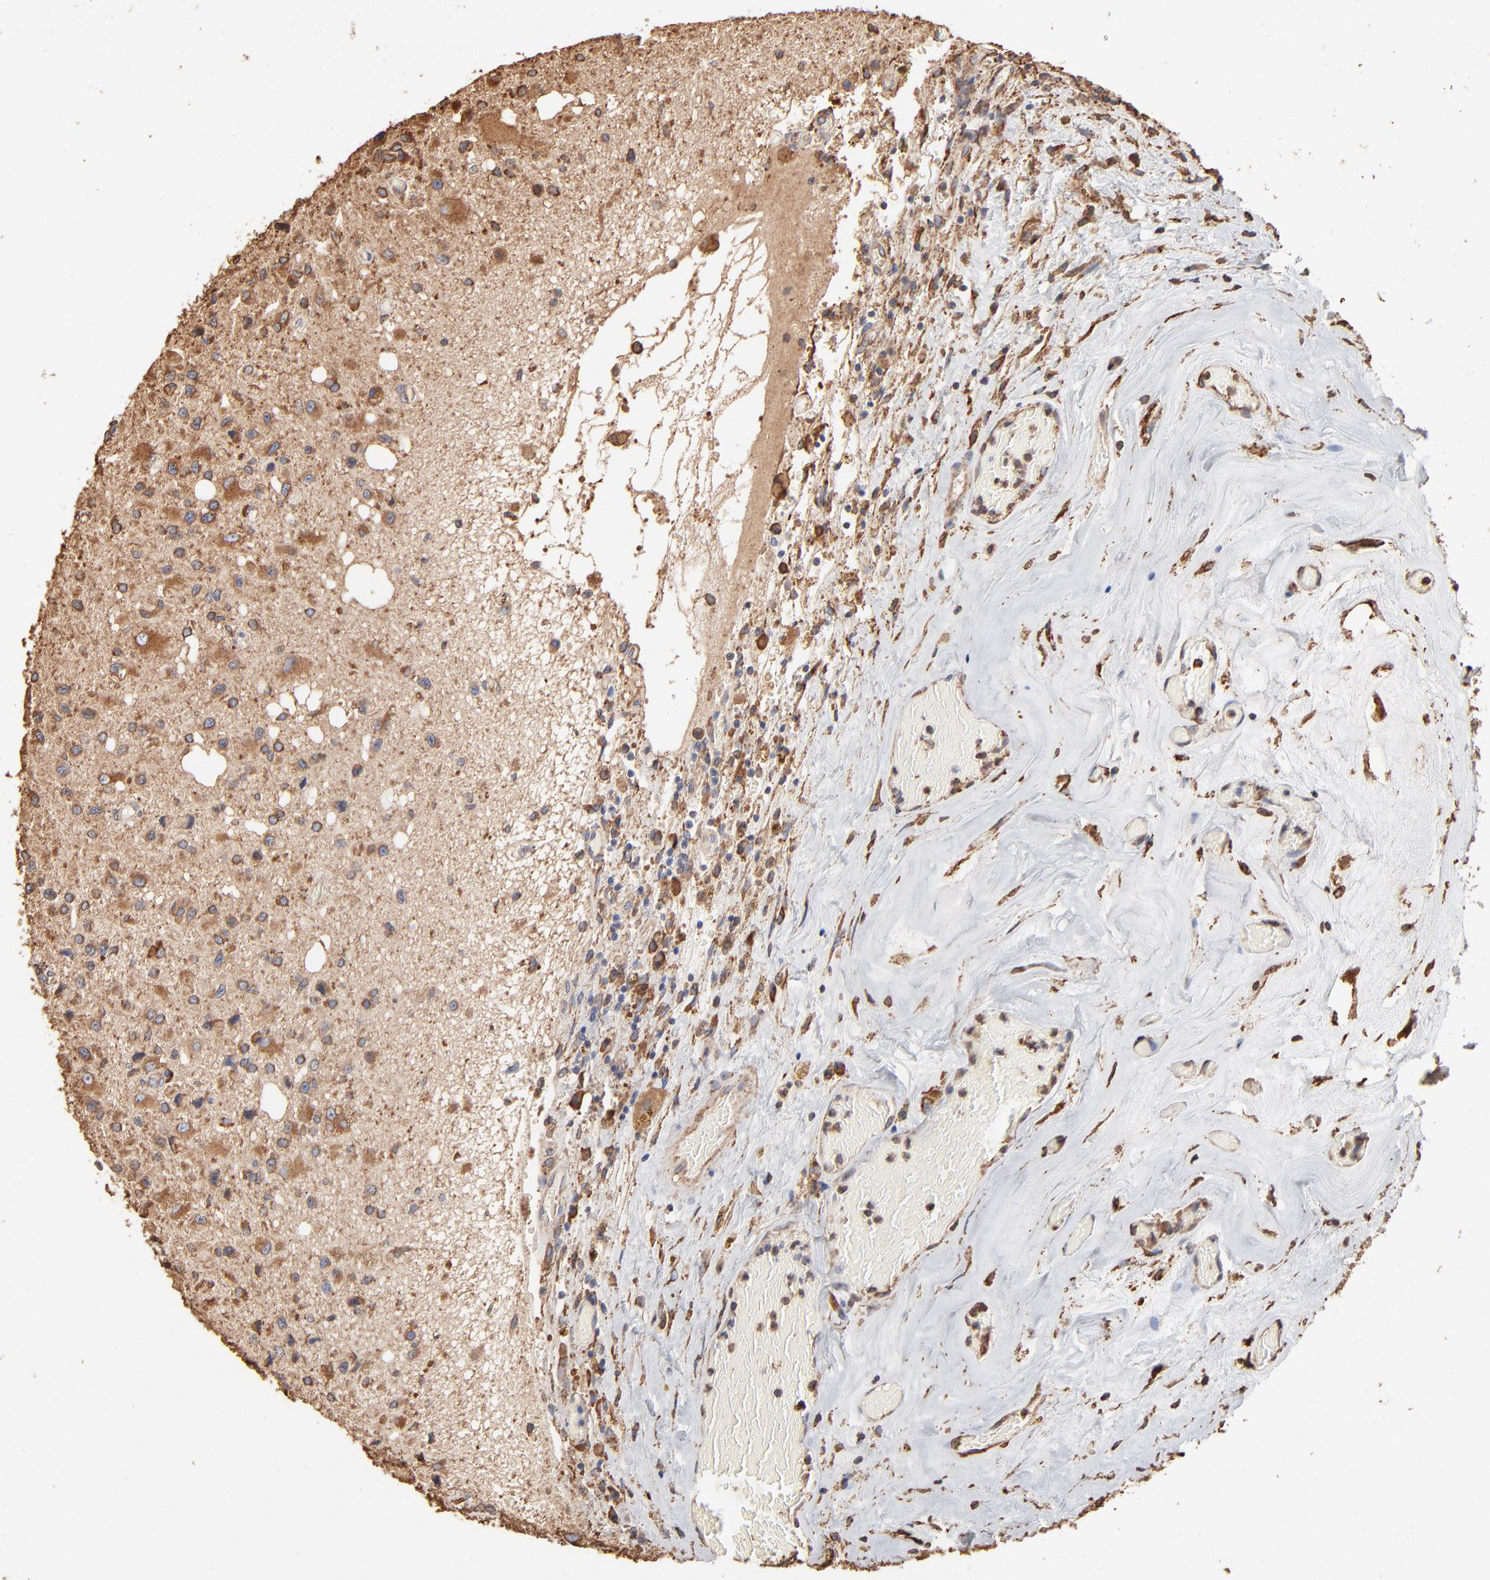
{"staining": {"intensity": "moderate", "quantity": "25%-75%", "location": "cytoplasmic/membranous"}, "tissue": "glioma", "cell_type": "Tumor cells", "image_type": "cancer", "snomed": [{"axis": "morphology", "description": "Glioma, malignant, Low grade"}, {"axis": "topography", "description": "Brain"}], "caption": "Immunohistochemical staining of human glioma shows moderate cytoplasmic/membranous protein positivity in about 25%-75% of tumor cells. (DAB (3,3'-diaminobenzidine) = brown stain, brightfield microscopy at high magnification).", "gene": "PDIA3", "patient": {"sex": "male", "age": 58}}